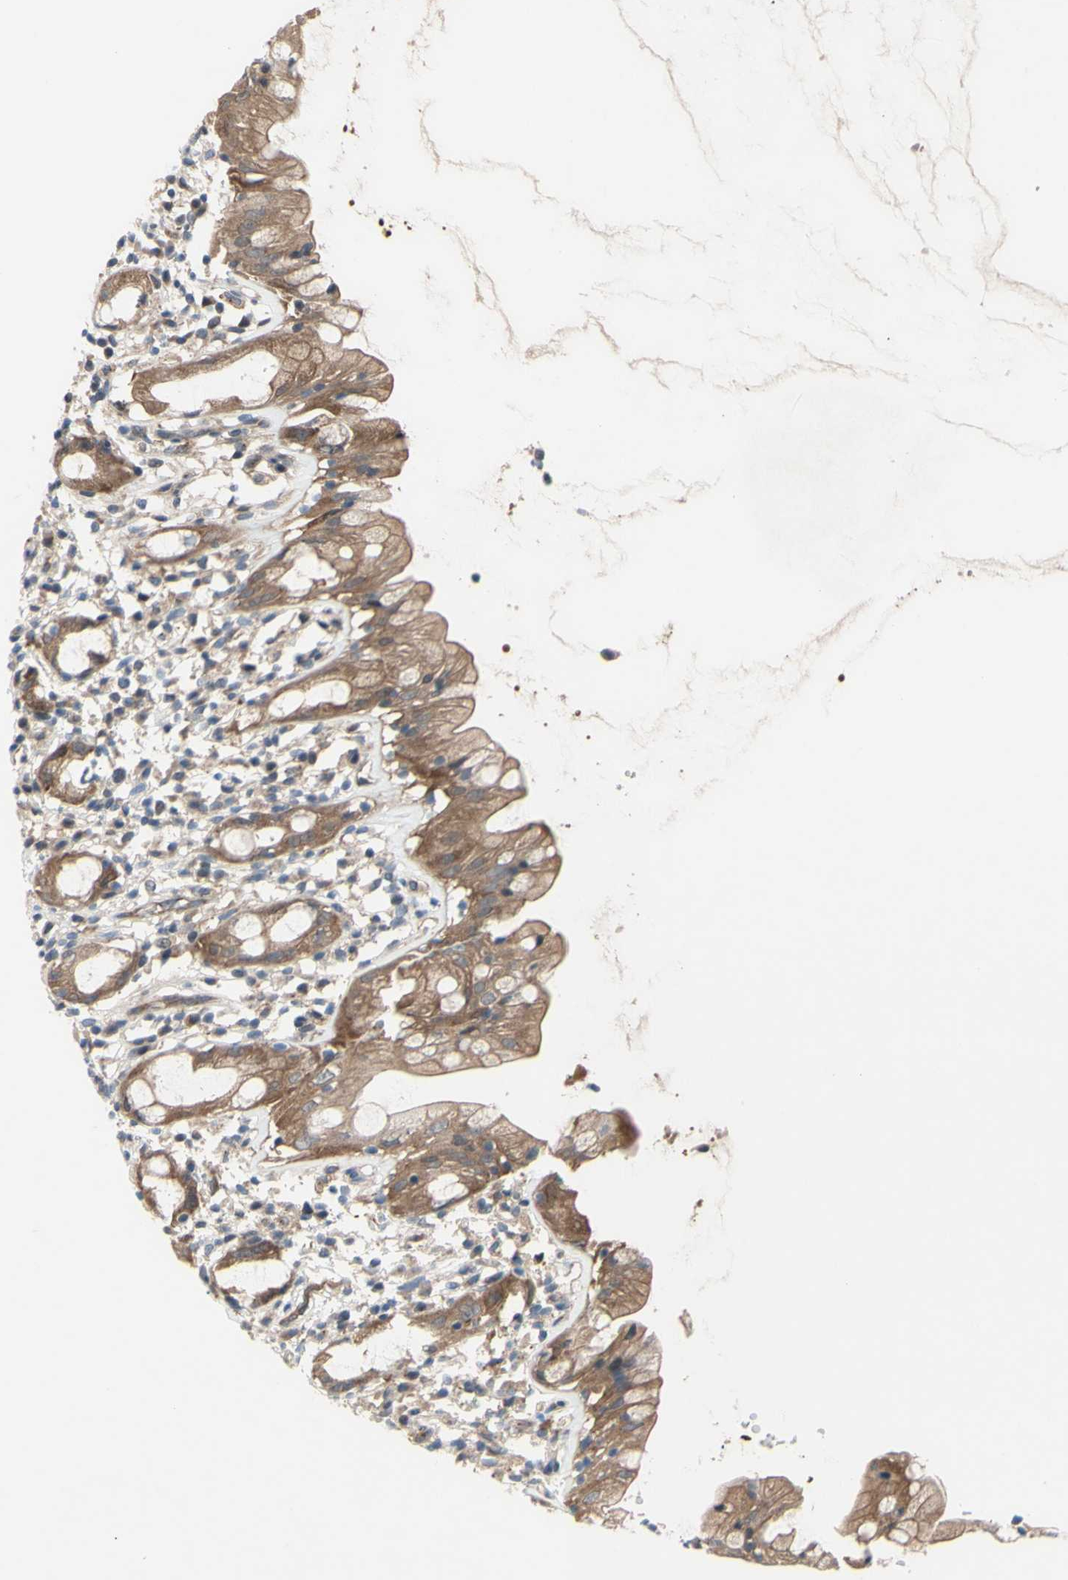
{"staining": {"intensity": "moderate", "quantity": ">75%", "location": "cytoplasmic/membranous"}, "tissue": "rectum", "cell_type": "Glandular cells", "image_type": "normal", "snomed": [{"axis": "morphology", "description": "Normal tissue, NOS"}, {"axis": "topography", "description": "Rectum"}], "caption": "Brown immunohistochemical staining in normal rectum exhibits moderate cytoplasmic/membranous expression in about >75% of glandular cells. (Stains: DAB in brown, nuclei in blue, Microscopy: brightfield microscopy at high magnification).", "gene": "DYNLRB1", "patient": {"sex": "male", "age": 44}}